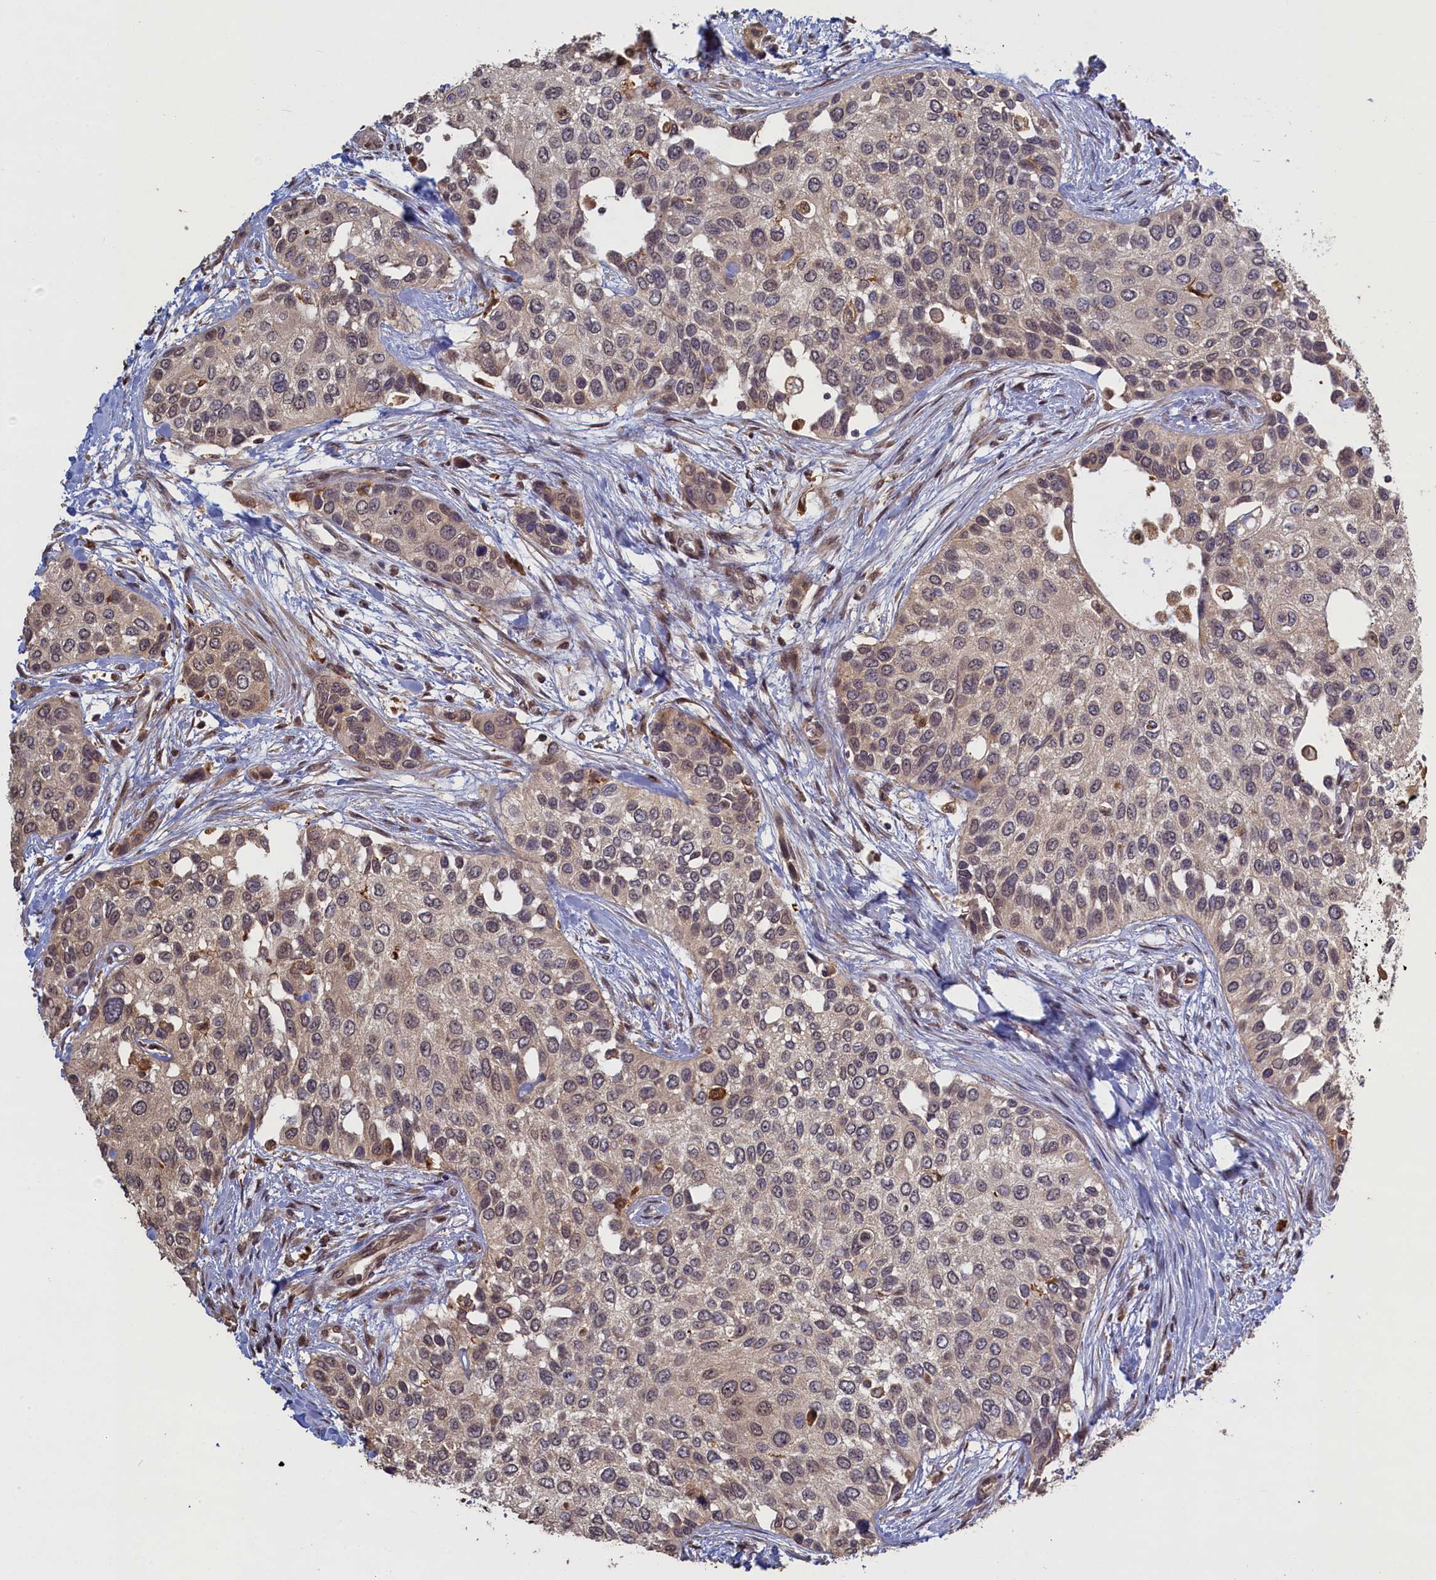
{"staining": {"intensity": "weak", "quantity": "25%-75%", "location": "nuclear"}, "tissue": "urothelial cancer", "cell_type": "Tumor cells", "image_type": "cancer", "snomed": [{"axis": "morphology", "description": "Normal tissue, NOS"}, {"axis": "morphology", "description": "Urothelial carcinoma, High grade"}, {"axis": "topography", "description": "Vascular tissue"}, {"axis": "topography", "description": "Urinary bladder"}], "caption": "Immunohistochemical staining of human urothelial cancer reveals weak nuclear protein positivity in about 25%-75% of tumor cells.", "gene": "UCHL3", "patient": {"sex": "female", "age": 56}}